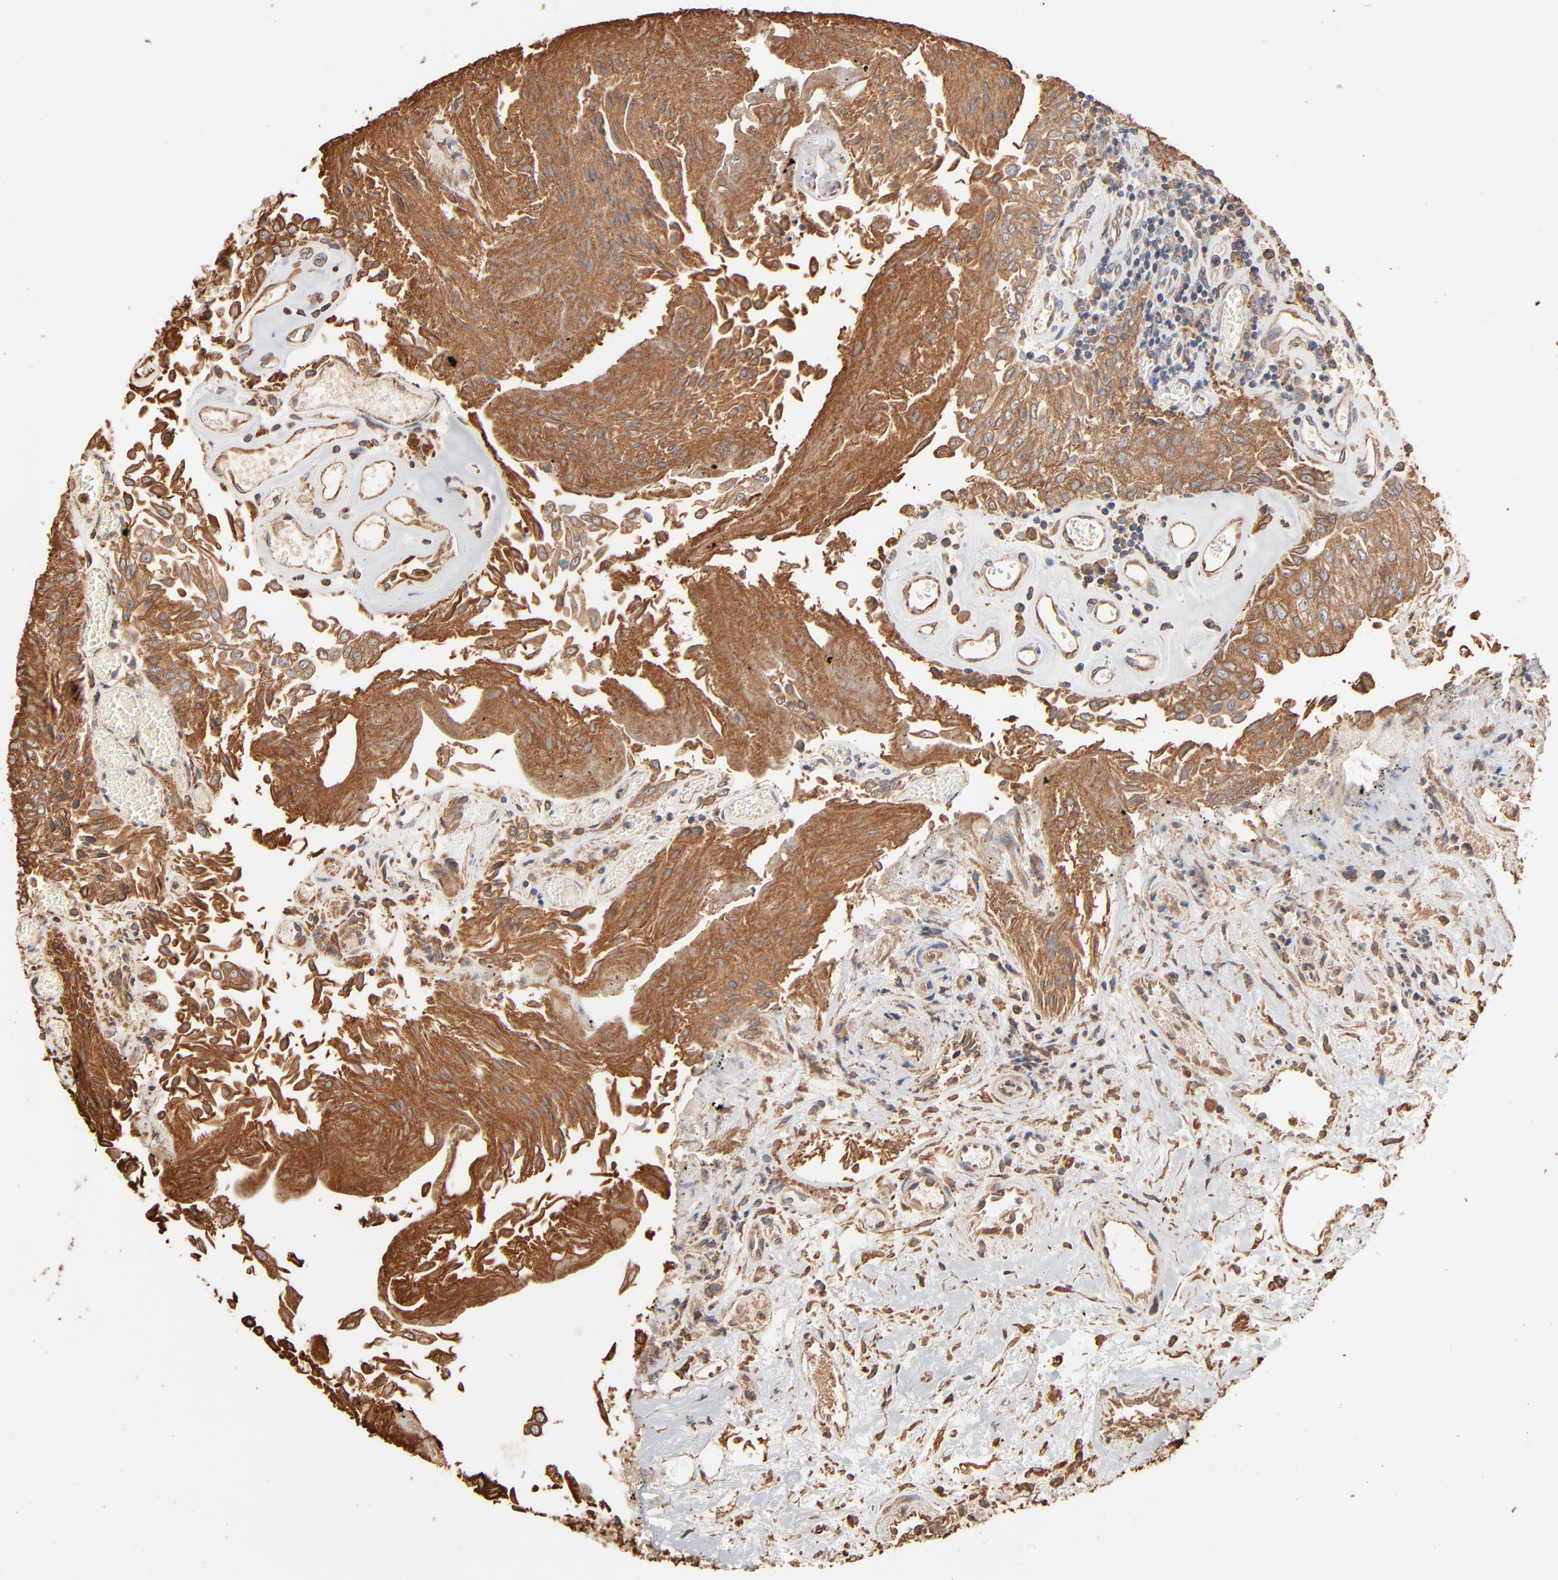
{"staining": {"intensity": "moderate", "quantity": ">75%", "location": "cytoplasmic/membranous"}, "tissue": "urothelial cancer", "cell_type": "Tumor cells", "image_type": "cancer", "snomed": [{"axis": "morphology", "description": "Urothelial carcinoma, Low grade"}, {"axis": "topography", "description": "Urinary bladder"}], "caption": "Immunohistochemical staining of human urothelial carcinoma (low-grade) reveals moderate cytoplasmic/membranous protein staining in approximately >75% of tumor cells. (DAB IHC, brown staining for protein, blue staining for nuclei).", "gene": "PDIA3", "patient": {"sex": "male", "age": 86}}